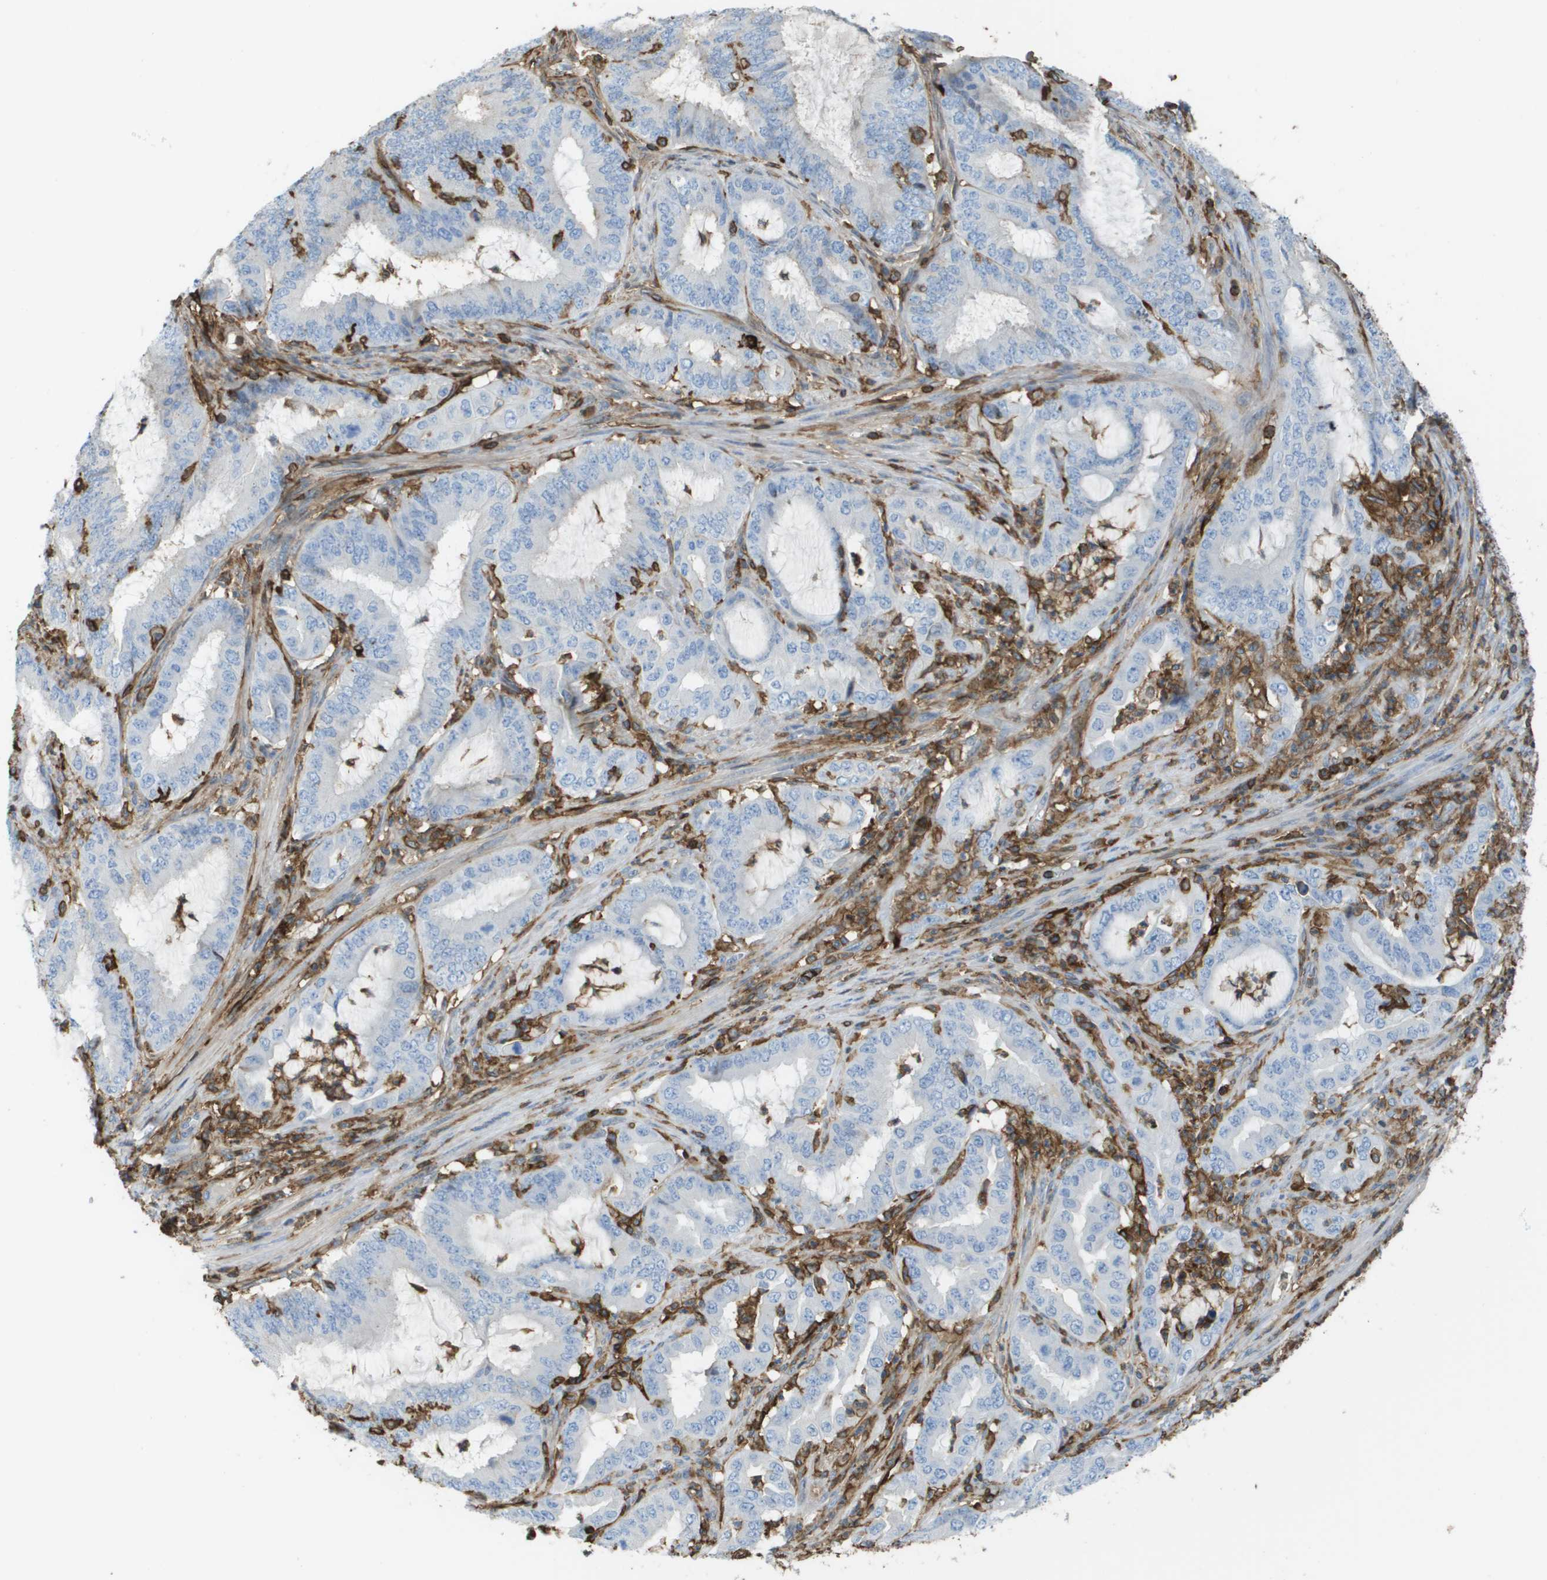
{"staining": {"intensity": "negative", "quantity": "none", "location": "none"}, "tissue": "endometrial cancer", "cell_type": "Tumor cells", "image_type": "cancer", "snomed": [{"axis": "morphology", "description": "Adenocarcinoma, NOS"}, {"axis": "topography", "description": "Endometrium"}], "caption": "Endometrial cancer was stained to show a protein in brown. There is no significant staining in tumor cells.", "gene": "PASK", "patient": {"sex": "female", "age": 70}}